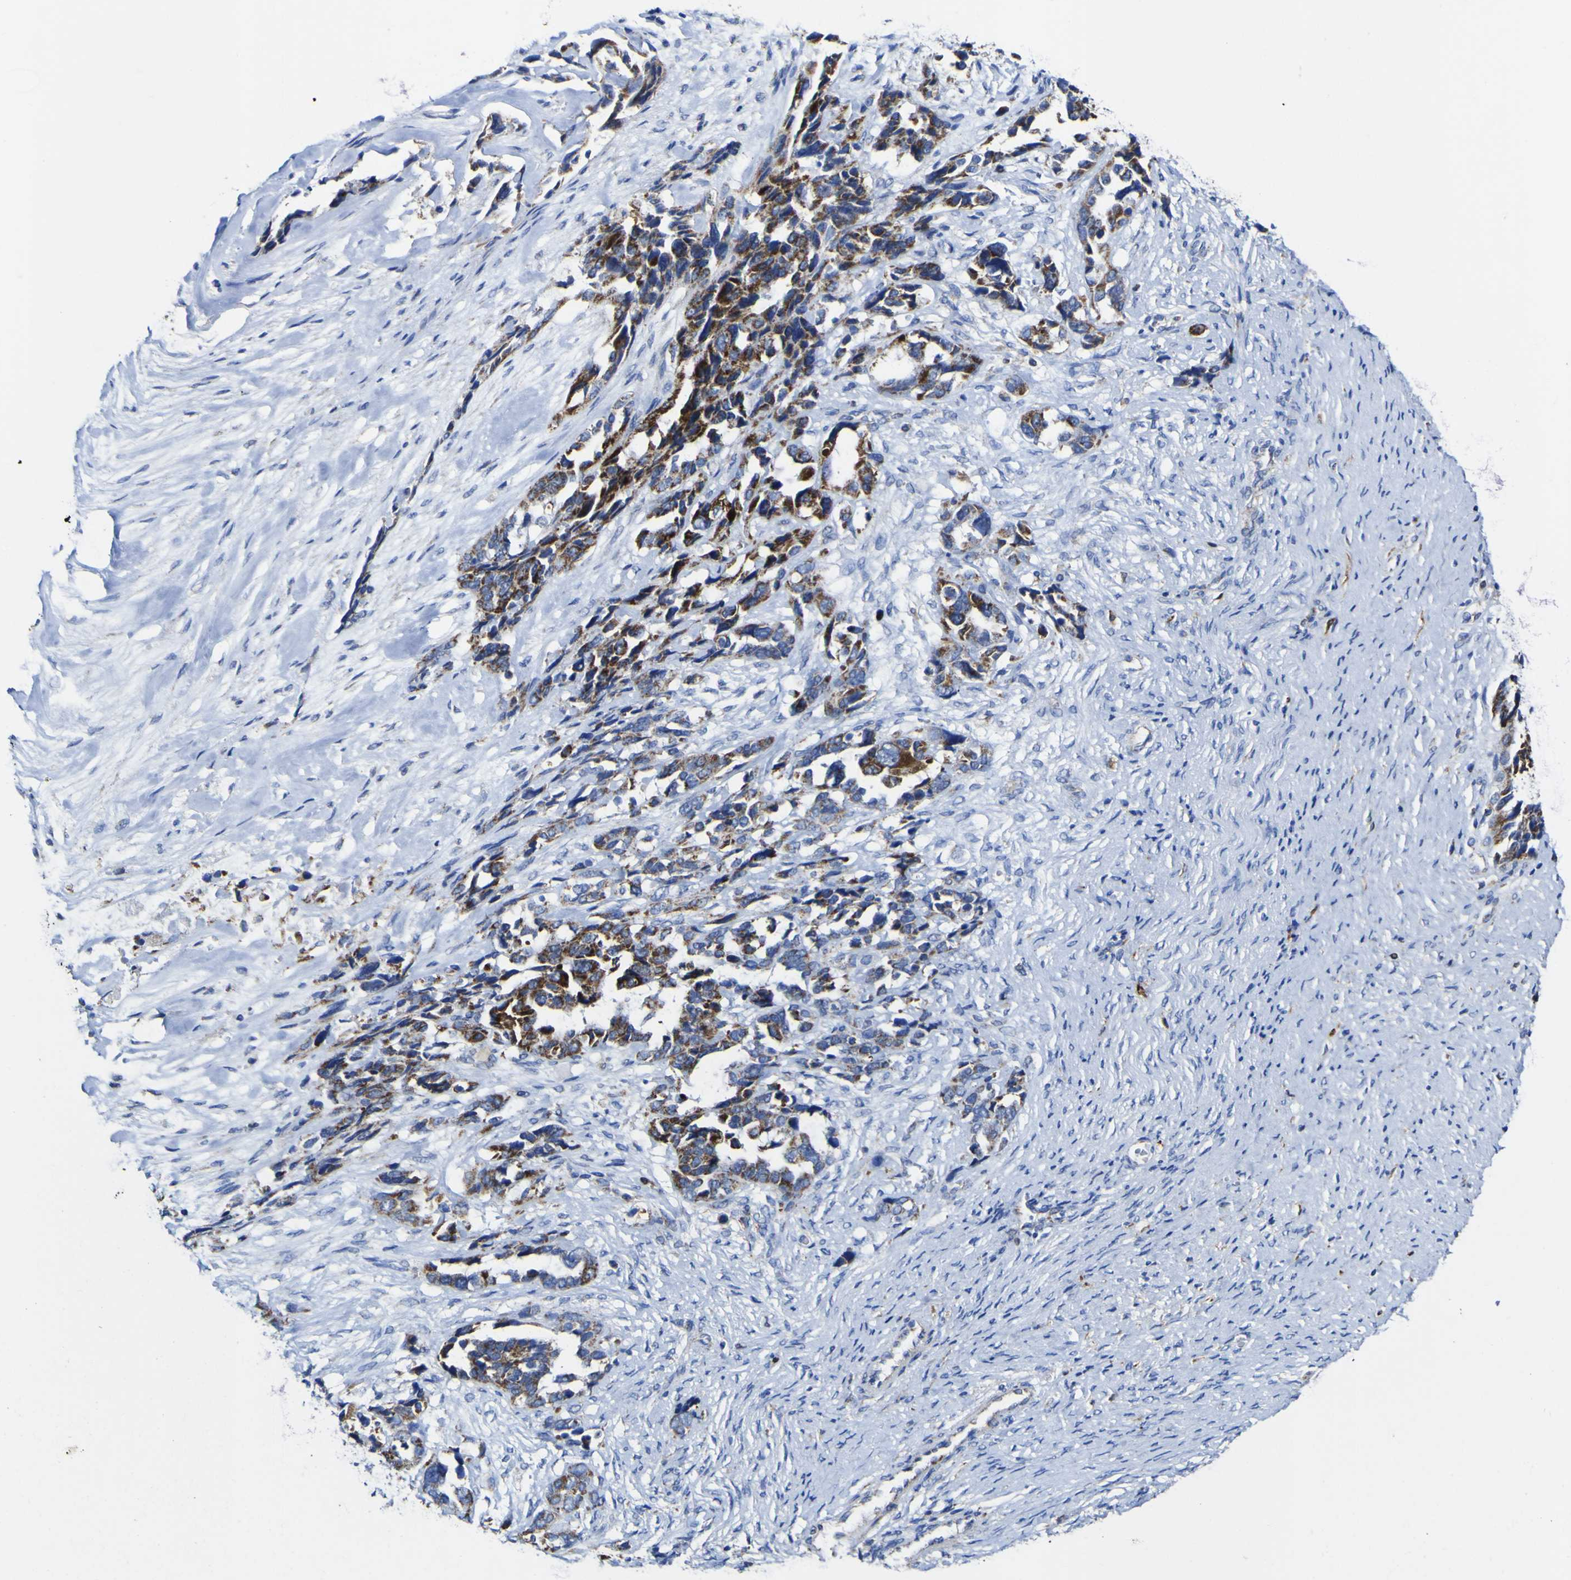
{"staining": {"intensity": "strong", "quantity": "25%-75%", "location": "cytoplasmic/membranous"}, "tissue": "ovarian cancer", "cell_type": "Tumor cells", "image_type": "cancer", "snomed": [{"axis": "morphology", "description": "Cystadenocarcinoma, serous, NOS"}, {"axis": "topography", "description": "Ovary"}], "caption": "An immunohistochemistry (IHC) histopathology image of tumor tissue is shown. Protein staining in brown labels strong cytoplasmic/membranous positivity in ovarian cancer within tumor cells.", "gene": "CCDC90B", "patient": {"sex": "female", "age": 44}}